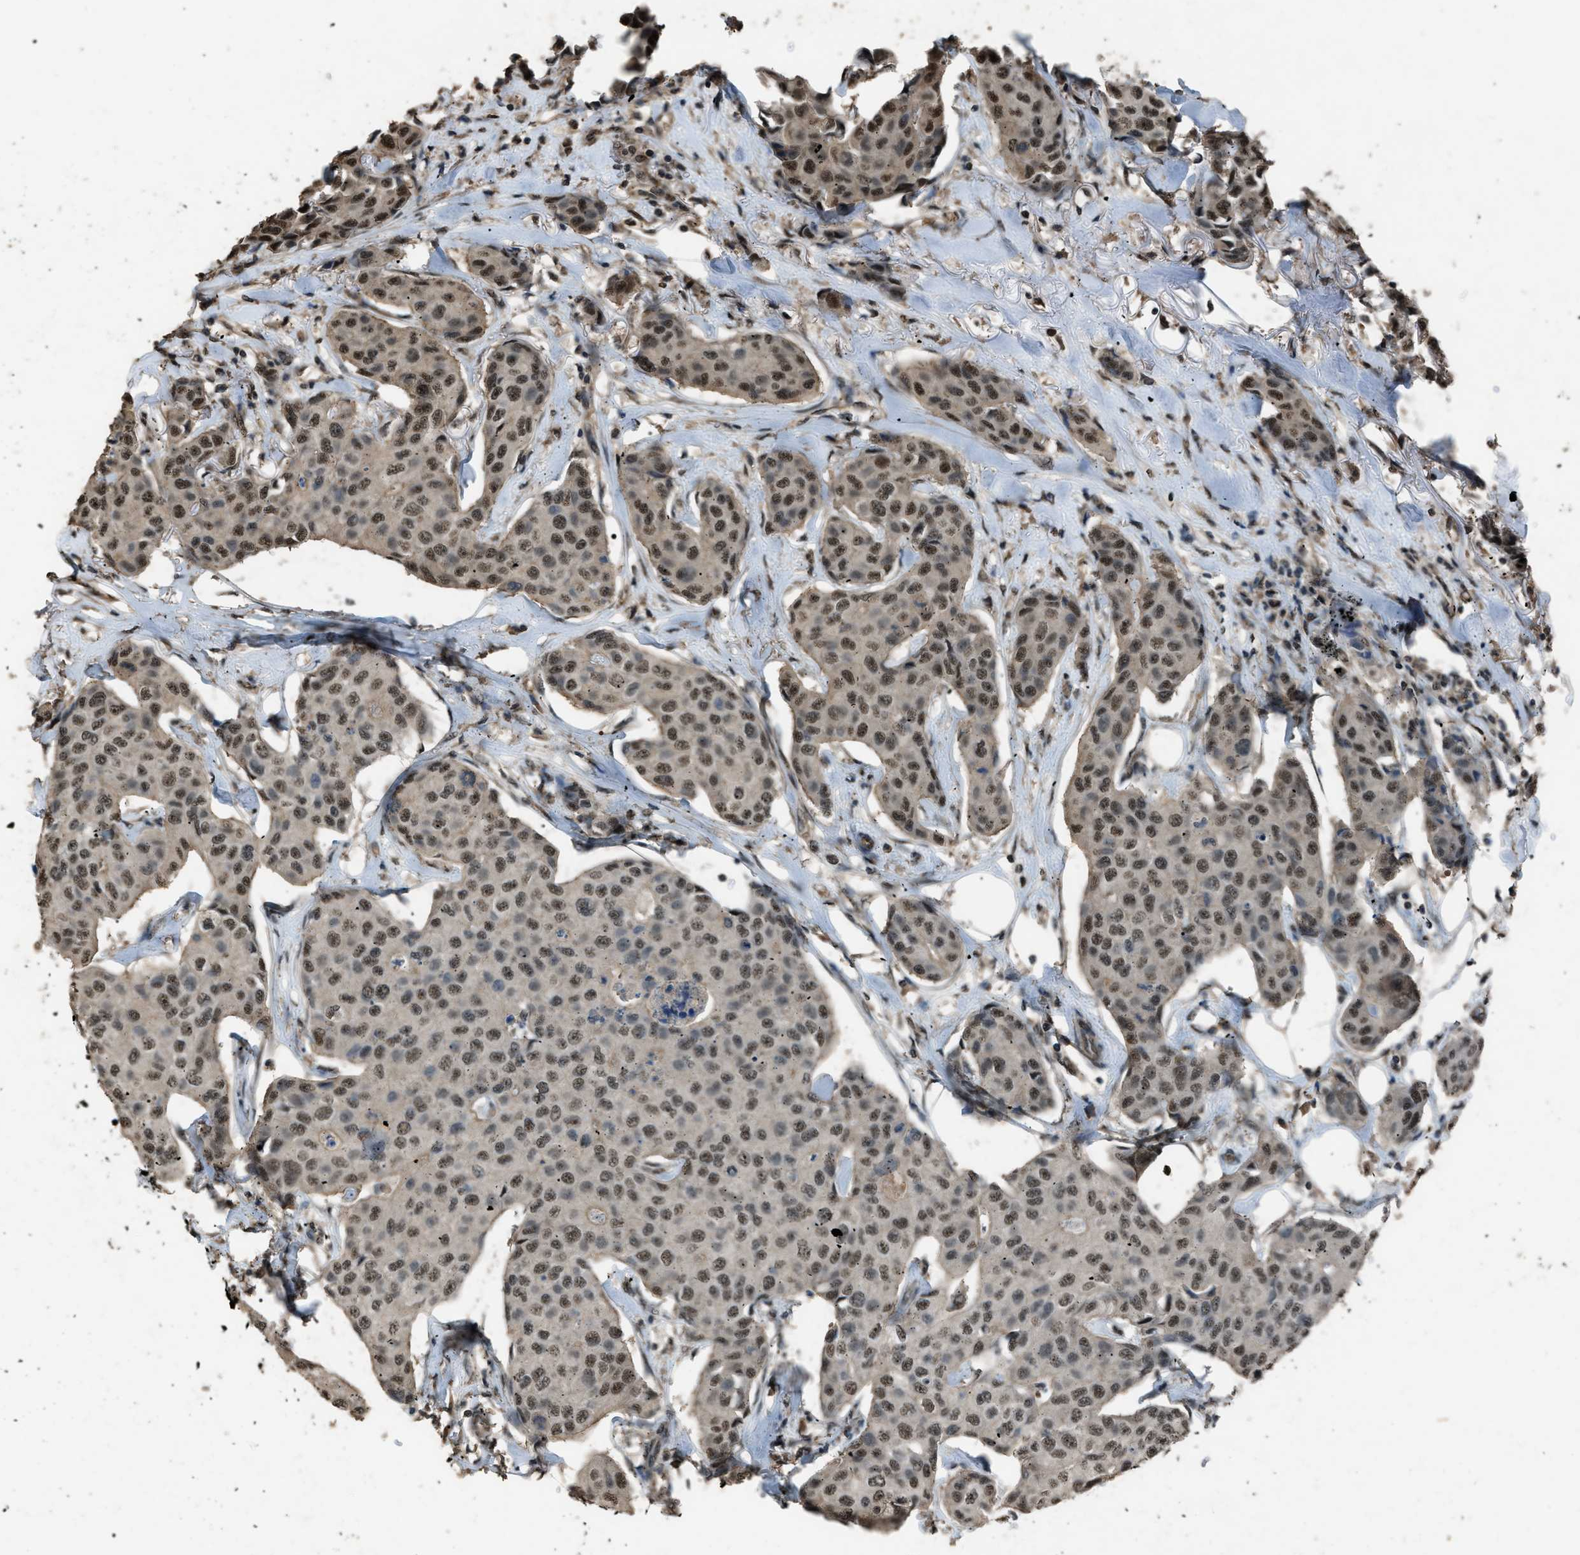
{"staining": {"intensity": "moderate", "quantity": ">75%", "location": "nuclear"}, "tissue": "breast cancer", "cell_type": "Tumor cells", "image_type": "cancer", "snomed": [{"axis": "morphology", "description": "Duct carcinoma"}, {"axis": "topography", "description": "Breast"}], "caption": "The image shows staining of breast cancer (intraductal carcinoma), revealing moderate nuclear protein staining (brown color) within tumor cells. (DAB (3,3'-diaminobenzidine) IHC with brightfield microscopy, high magnification).", "gene": "SERTAD2", "patient": {"sex": "female", "age": 80}}